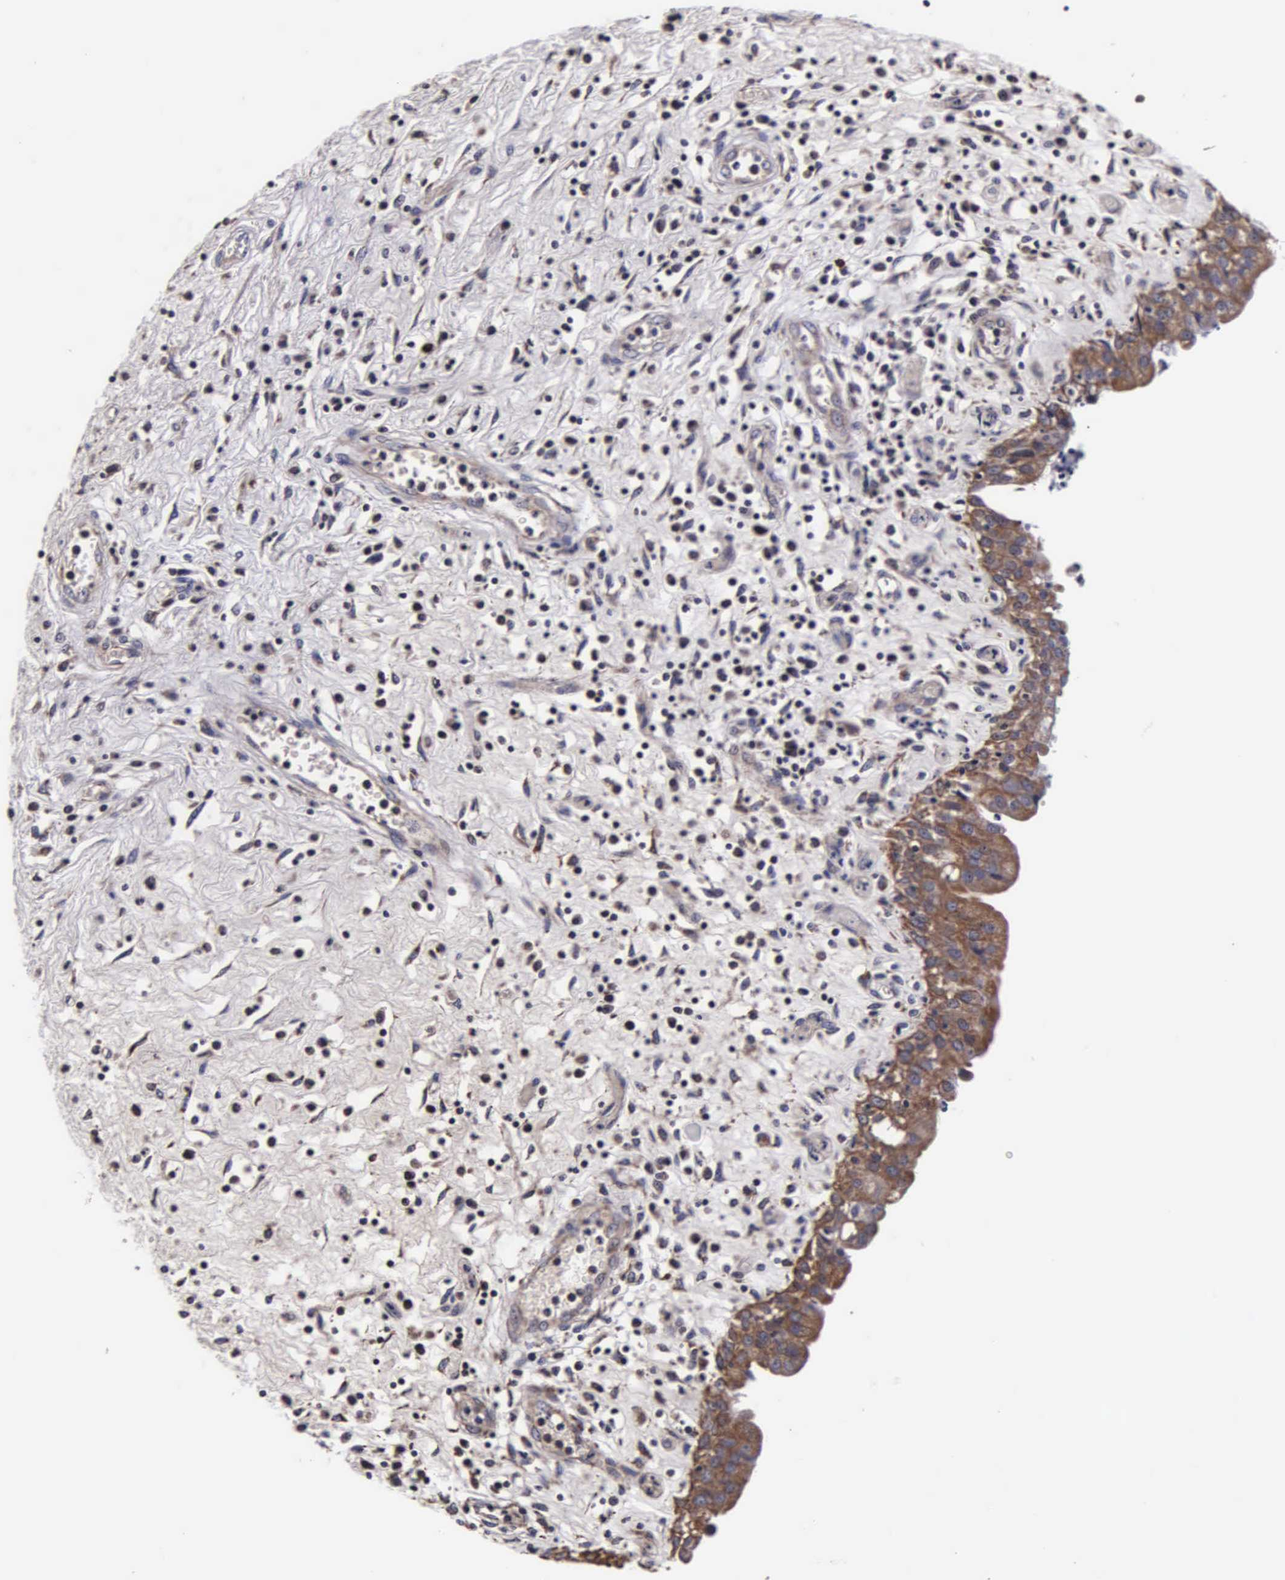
{"staining": {"intensity": "strong", "quantity": ">75%", "location": "cytoplasmic/membranous"}, "tissue": "urinary bladder", "cell_type": "Urothelial cells", "image_type": "normal", "snomed": [{"axis": "morphology", "description": "Normal tissue, NOS"}, {"axis": "topography", "description": "Urinary bladder"}], "caption": "Protein expression analysis of normal urinary bladder demonstrates strong cytoplasmic/membranous staining in about >75% of urothelial cells.", "gene": "PSMA3", "patient": {"sex": "female", "age": 85}}